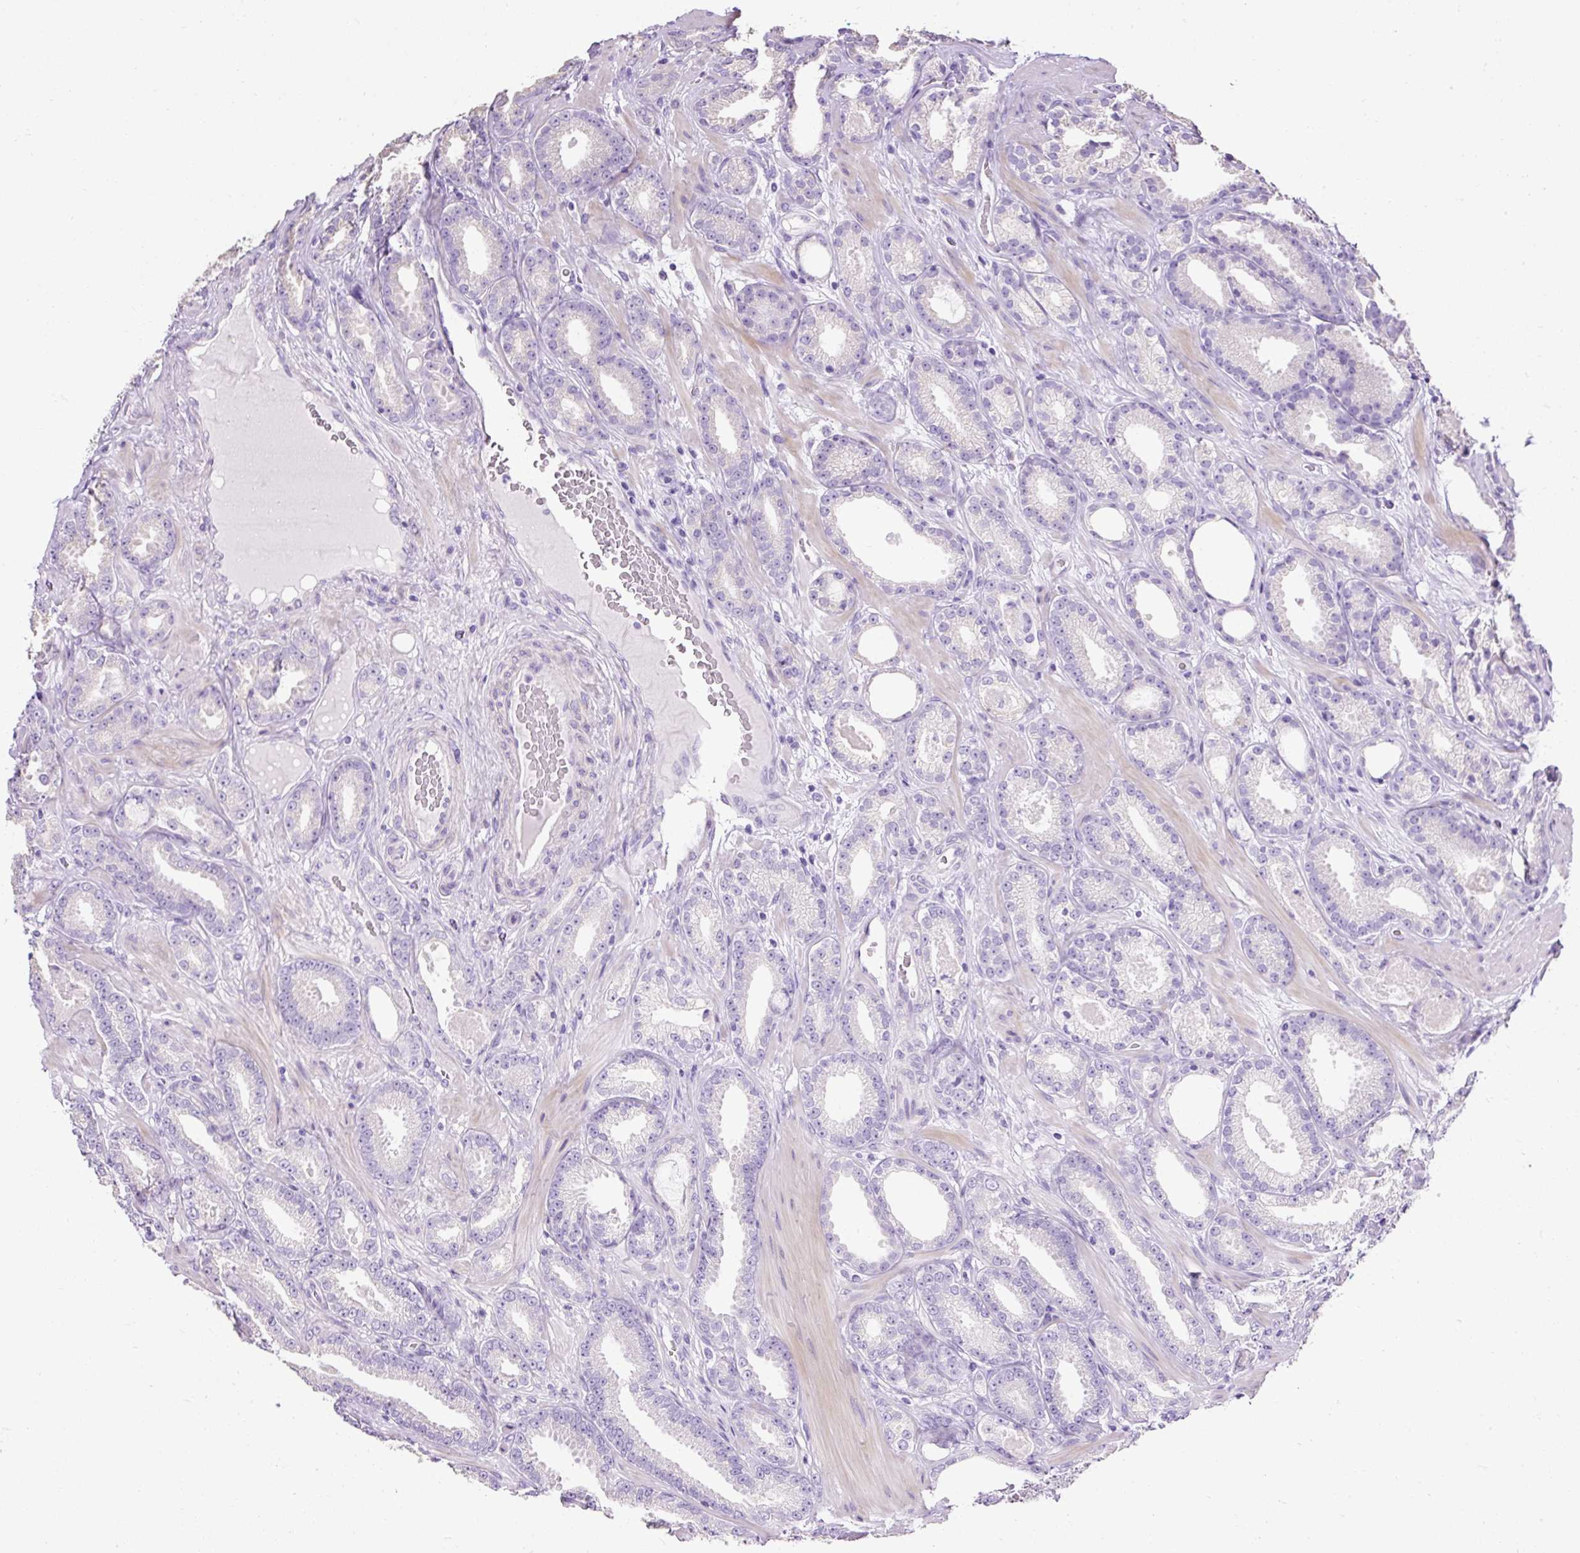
{"staining": {"intensity": "negative", "quantity": "none", "location": "none"}, "tissue": "prostate cancer", "cell_type": "Tumor cells", "image_type": "cancer", "snomed": [{"axis": "morphology", "description": "Adenocarcinoma, Low grade"}, {"axis": "topography", "description": "Prostate"}], "caption": "DAB (3,3'-diaminobenzidine) immunohistochemical staining of human prostate cancer (adenocarcinoma (low-grade)) exhibits no significant staining in tumor cells.", "gene": "C2CD4C", "patient": {"sex": "male", "age": 61}}